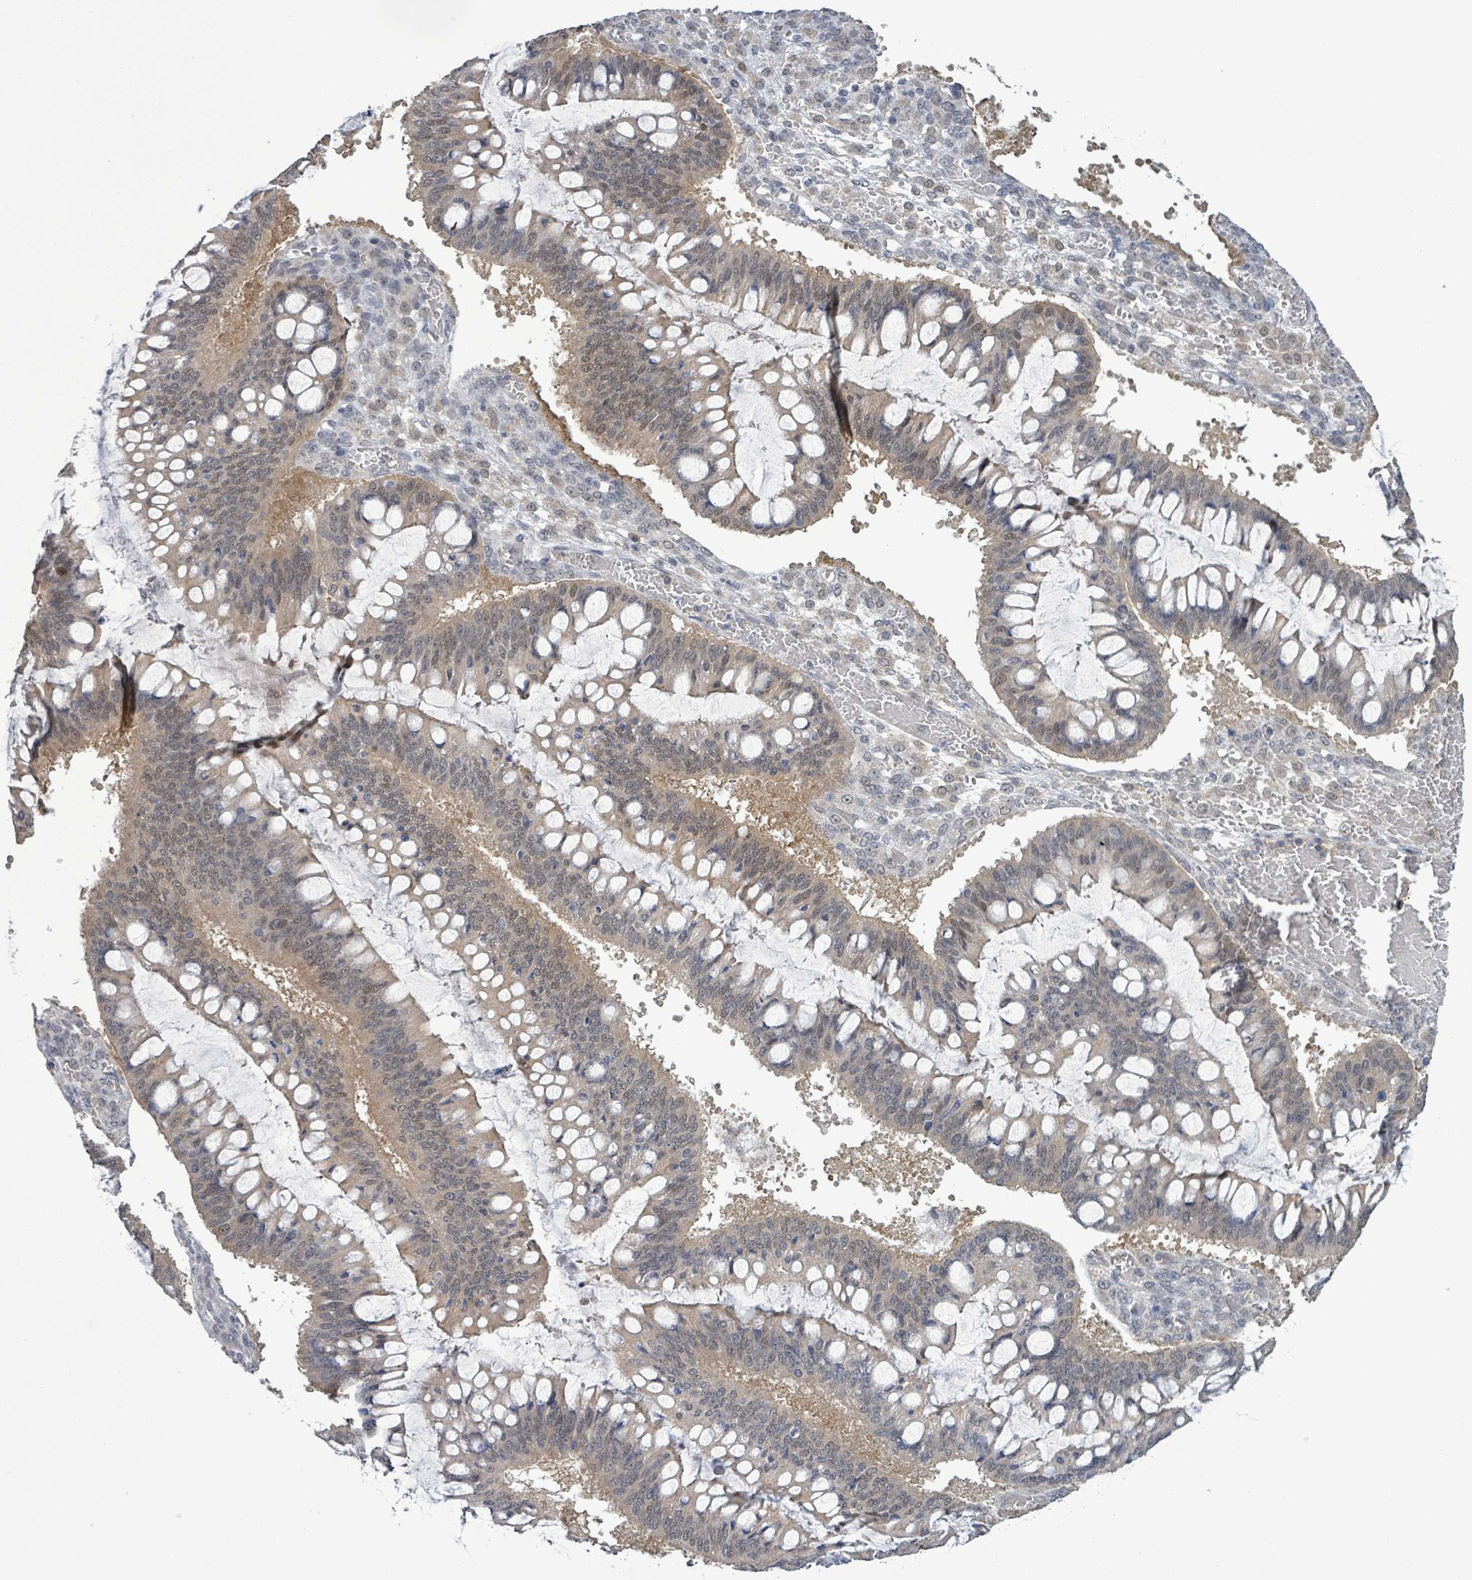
{"staining": {"intensity": "negative", "quantity": "none", "location": "none"}, "tissue": "ovarian cancer", "cell_type": "Tumor cells", "image_type": "cancer", "snomed": [{"axis": "morphology", "description": "Cystadenocarcinoma, mucinous, NOS"}, {"axis": "topography", "description": "Ovary"}], "caption": "This is an IHC micrograph of human ovarian cancer. There is no expression in tumor cells.", "gene": "AMMECR1", "patient": {"sex": "female", "age": 73}}